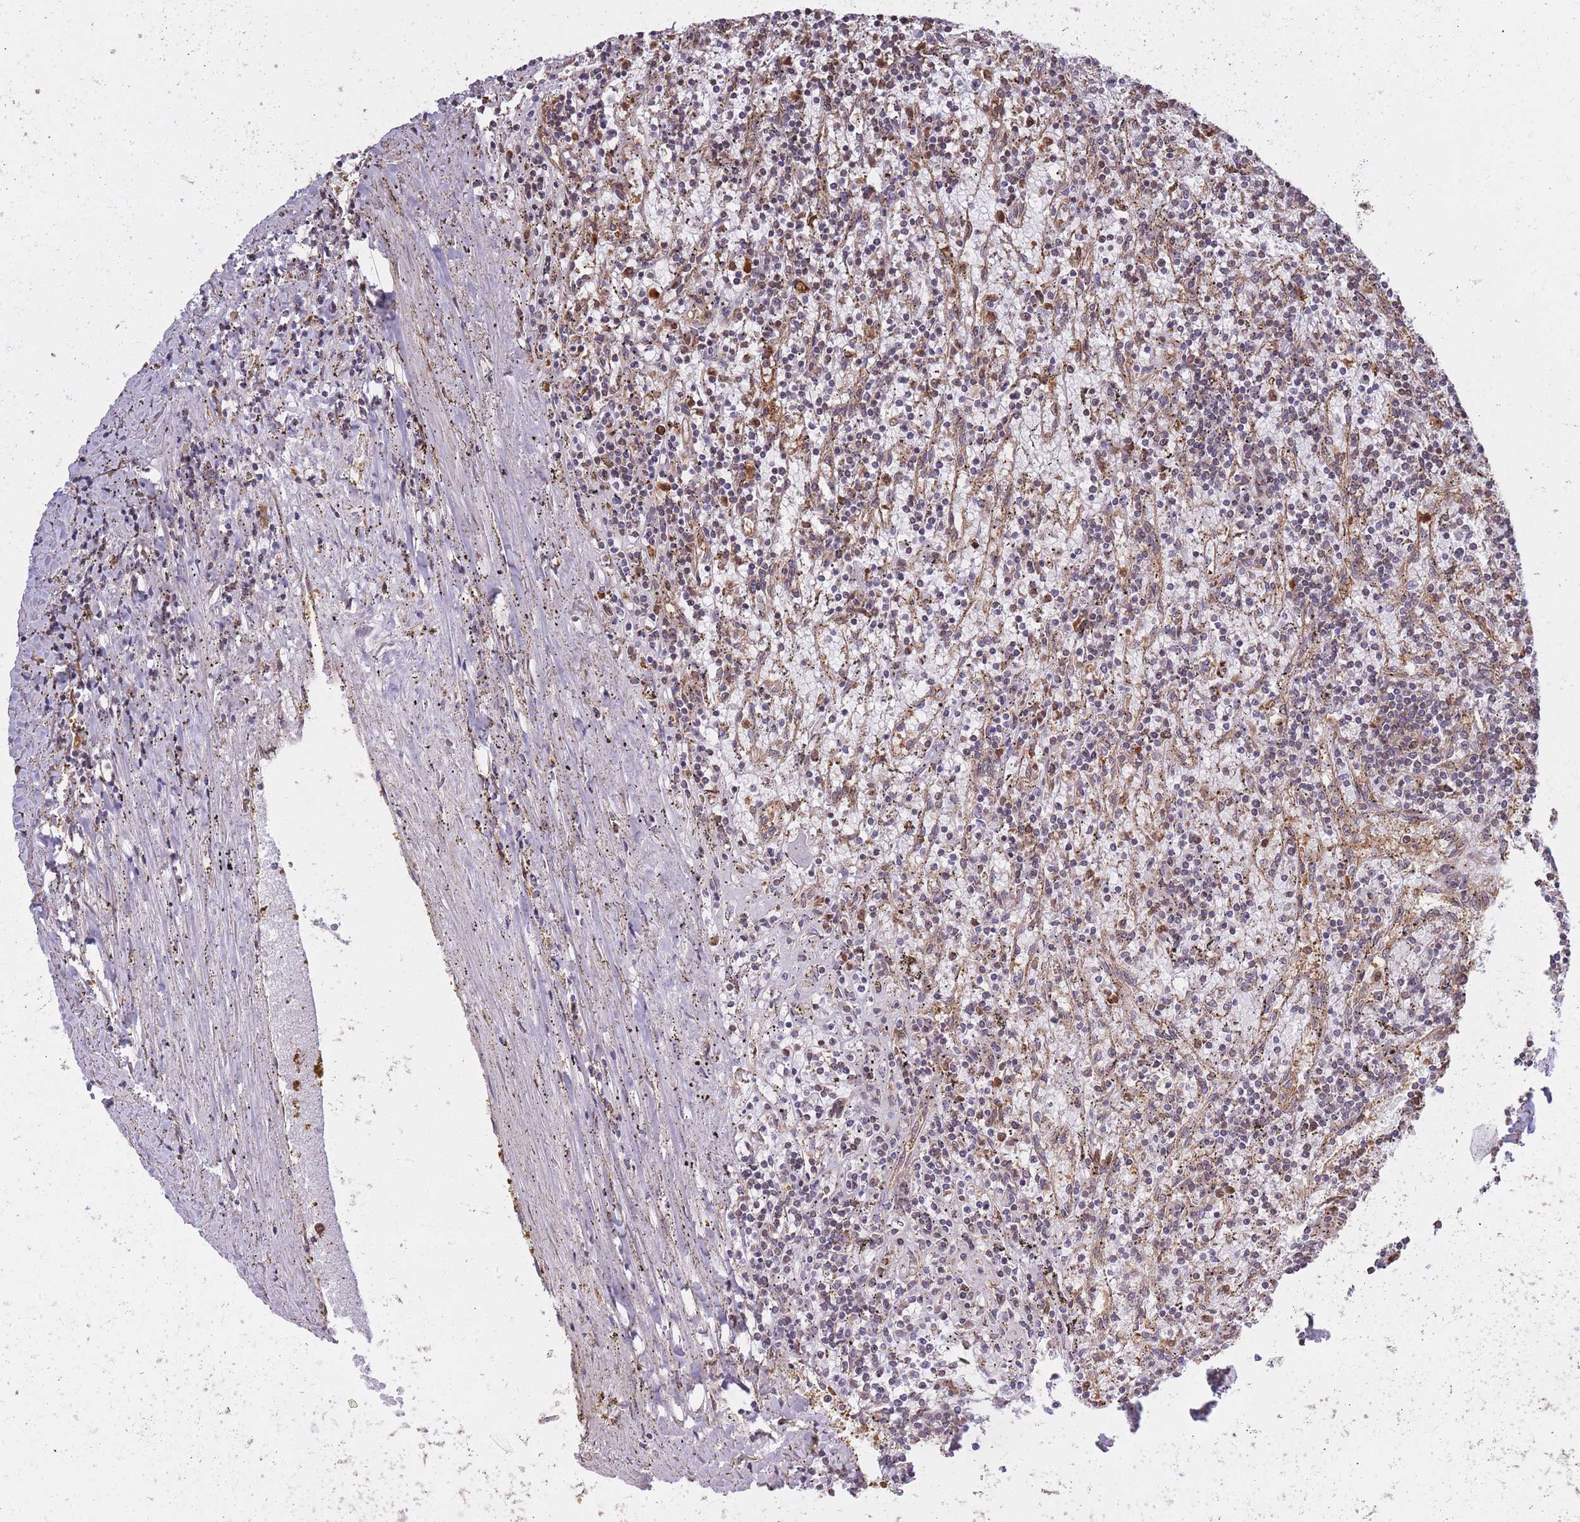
{"staining": {"intensity": "negative", "quantity": "none", "location": "none"}, "tissue": "lymphoma", "cell_type": "Tumor cells", "image_type": "cancer", "snomed": [{"axis": "morphology", "description": "Malignant lymphoma, non-Hodgkin's type, Low grade"}, {"axis": "topography", "description": "Spleen"}], "caption": "DAB (3,3'-diaminobenzidine) immunohistochemical staining of human low-grade malignant lymphoma, non-Hodgkin's type reveals no significant expression in tumor cells. (DAB immunohistochemistry, high magnification).", "gene": "ARL13B", "patient": {"sex": "male", "age": 76}}